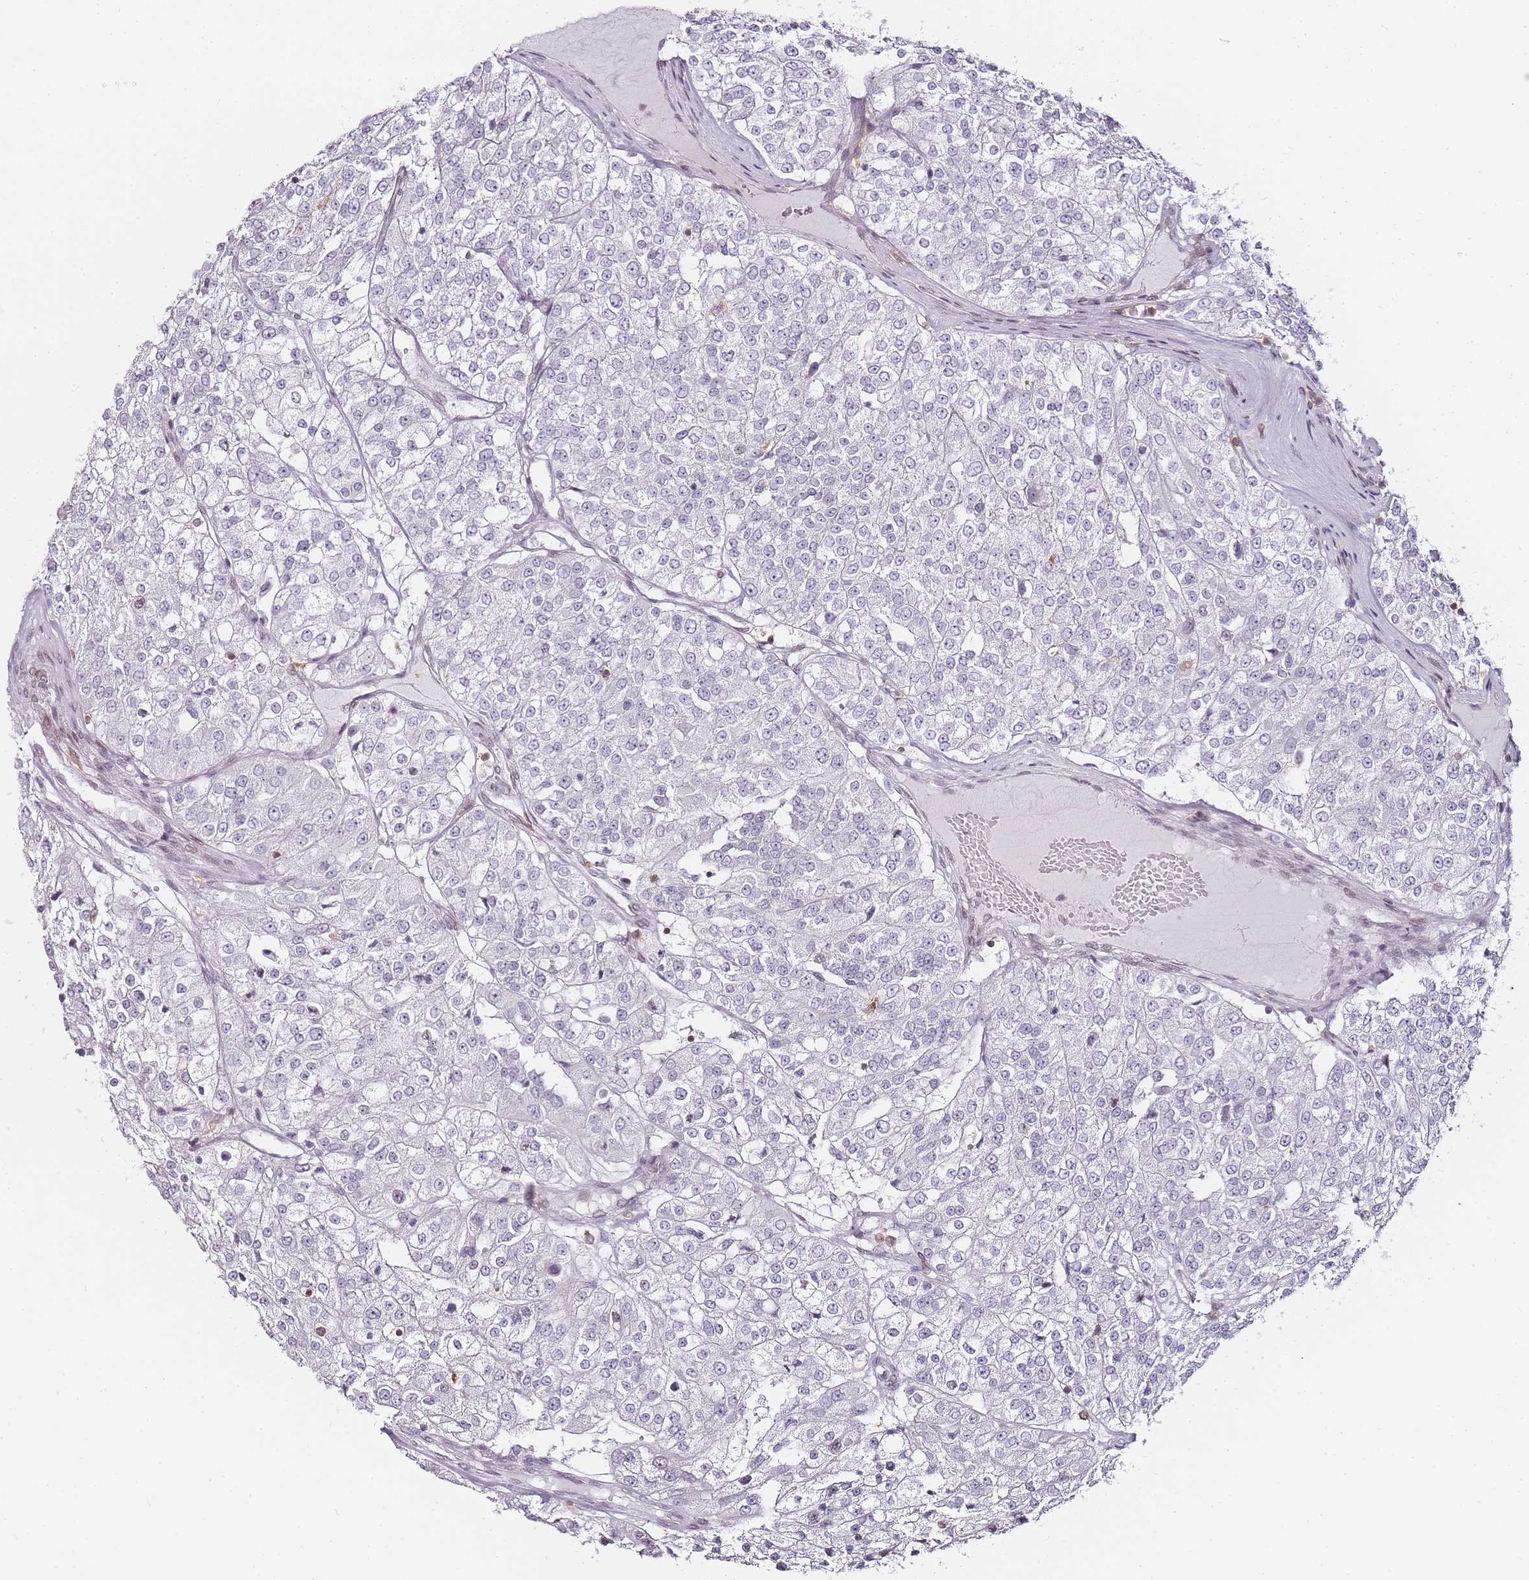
{"staining": {"intensity": "negative", "quantity": "none", "location": "none"}, "tissue": "renal cancer", "cell_type": "Tumor cells", "image_type": "cancer", "snomed": [{"axis": "morphology", "description": "Adenocarcinoma, NOS"}, {"axis": "topography", "description": "Kidney"}], "caption": "DAB (3,3'-diaminobenzidine) immunohistochemical staining of human adenocarcinoma (renal) shows no significant expression in tumor cells. (DAB (3,3'-diaminobenzidine) immunohistochemistry (IHC) visualized using brightfield microscopy, high magnification).", "gene": "JAKMIP1", "patient": {"sex": "female", "age": 63}}